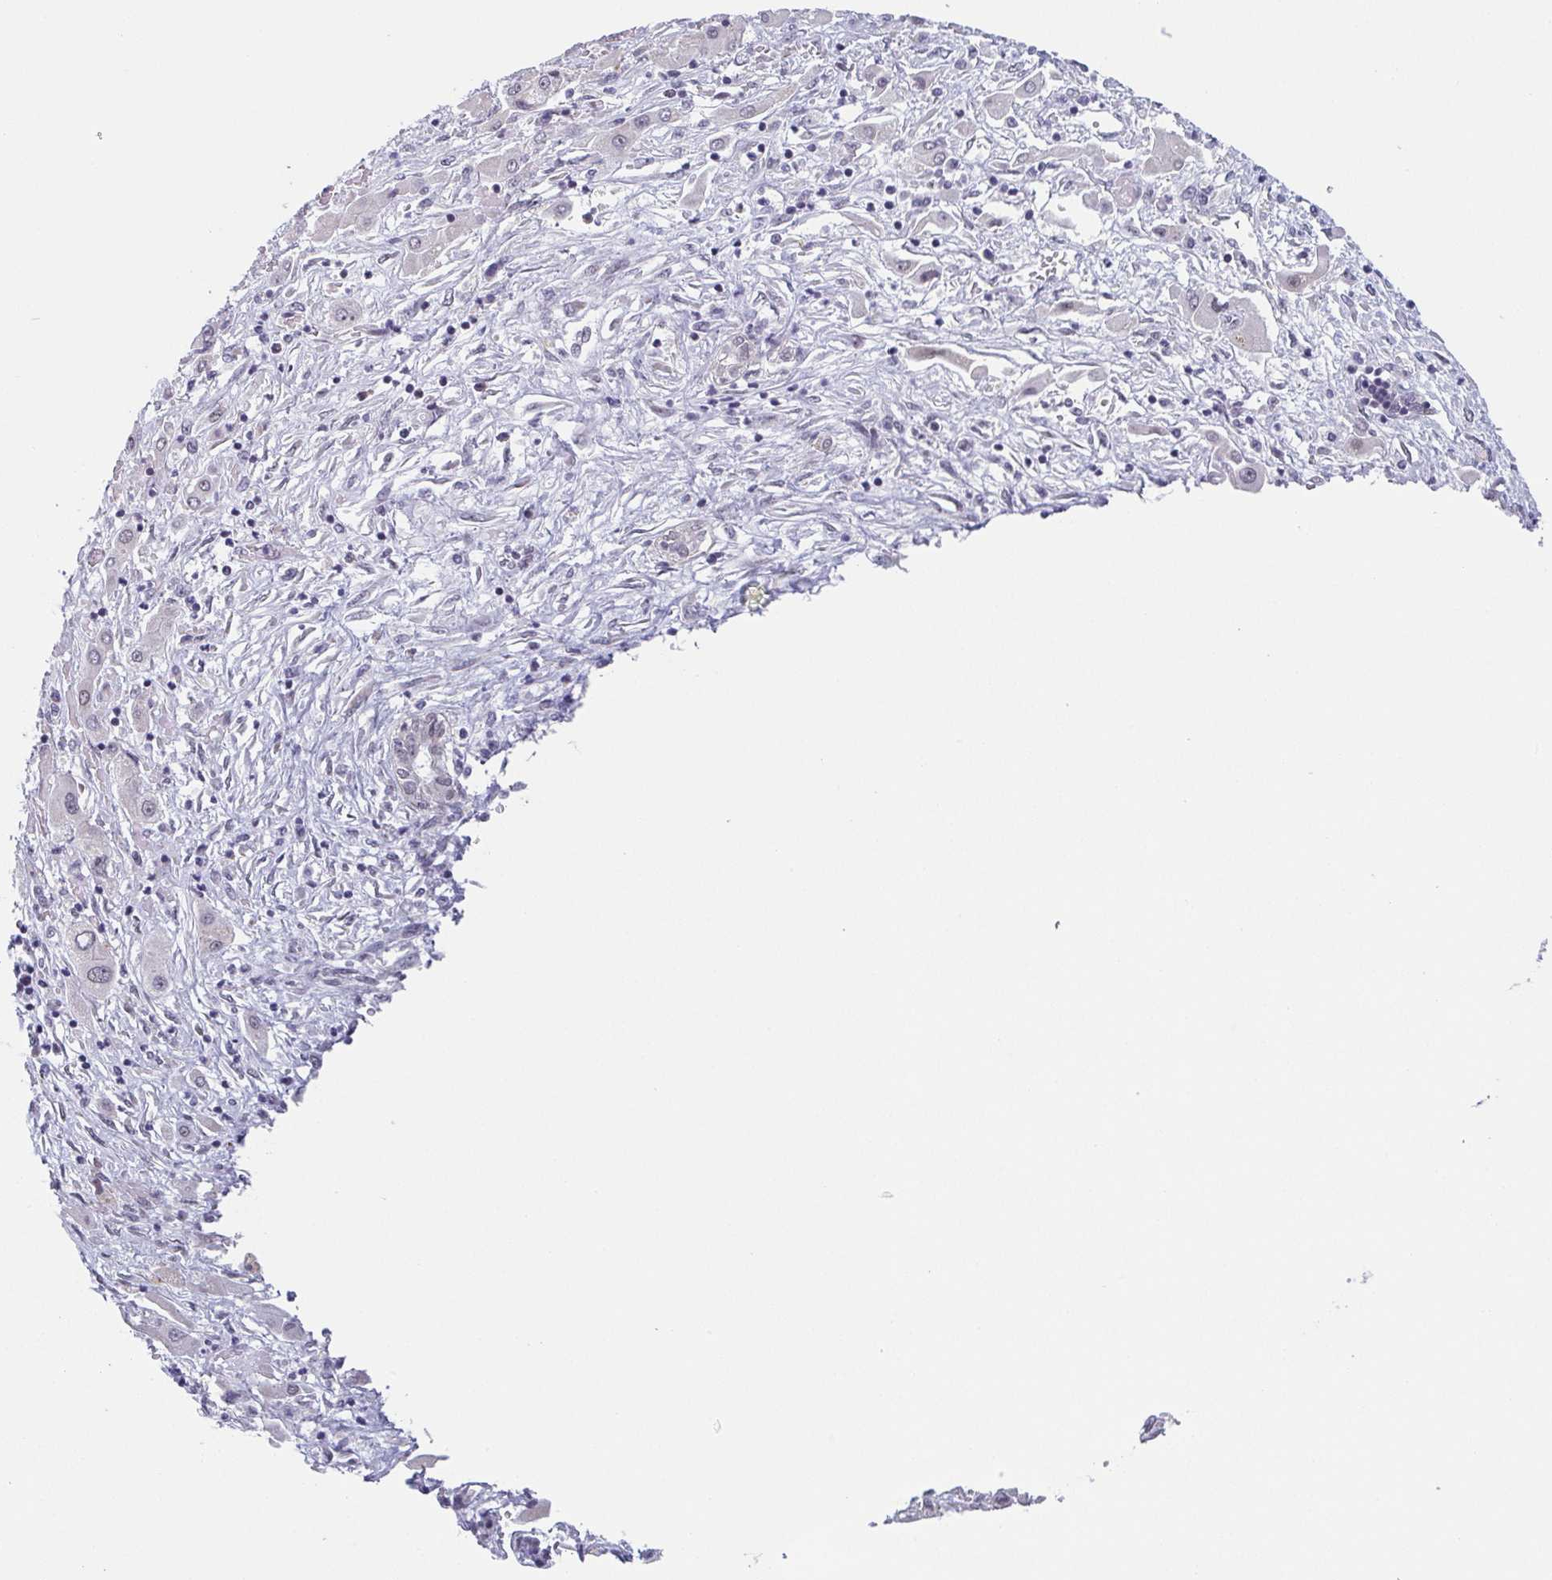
{"staining": {"intensity": "negative", "quantity": "none", "location": "none"}, "tissue": "liver cancer", "cell_type": "Tumor cells", "image_type": "cancer", "snomed": [{"axis": "morphology", "description": "Carcinoma, Hepatocellular, NOS"}, {"axis": "topography", "description": "Liver"}], "caption": "Immunohistochemical staining of hepatocellular carcinoma (liver) demonstrates no significant expression in tumor cells.", "gene": "EXOSC7", "patient": {"sex": "female", "age": 73}}